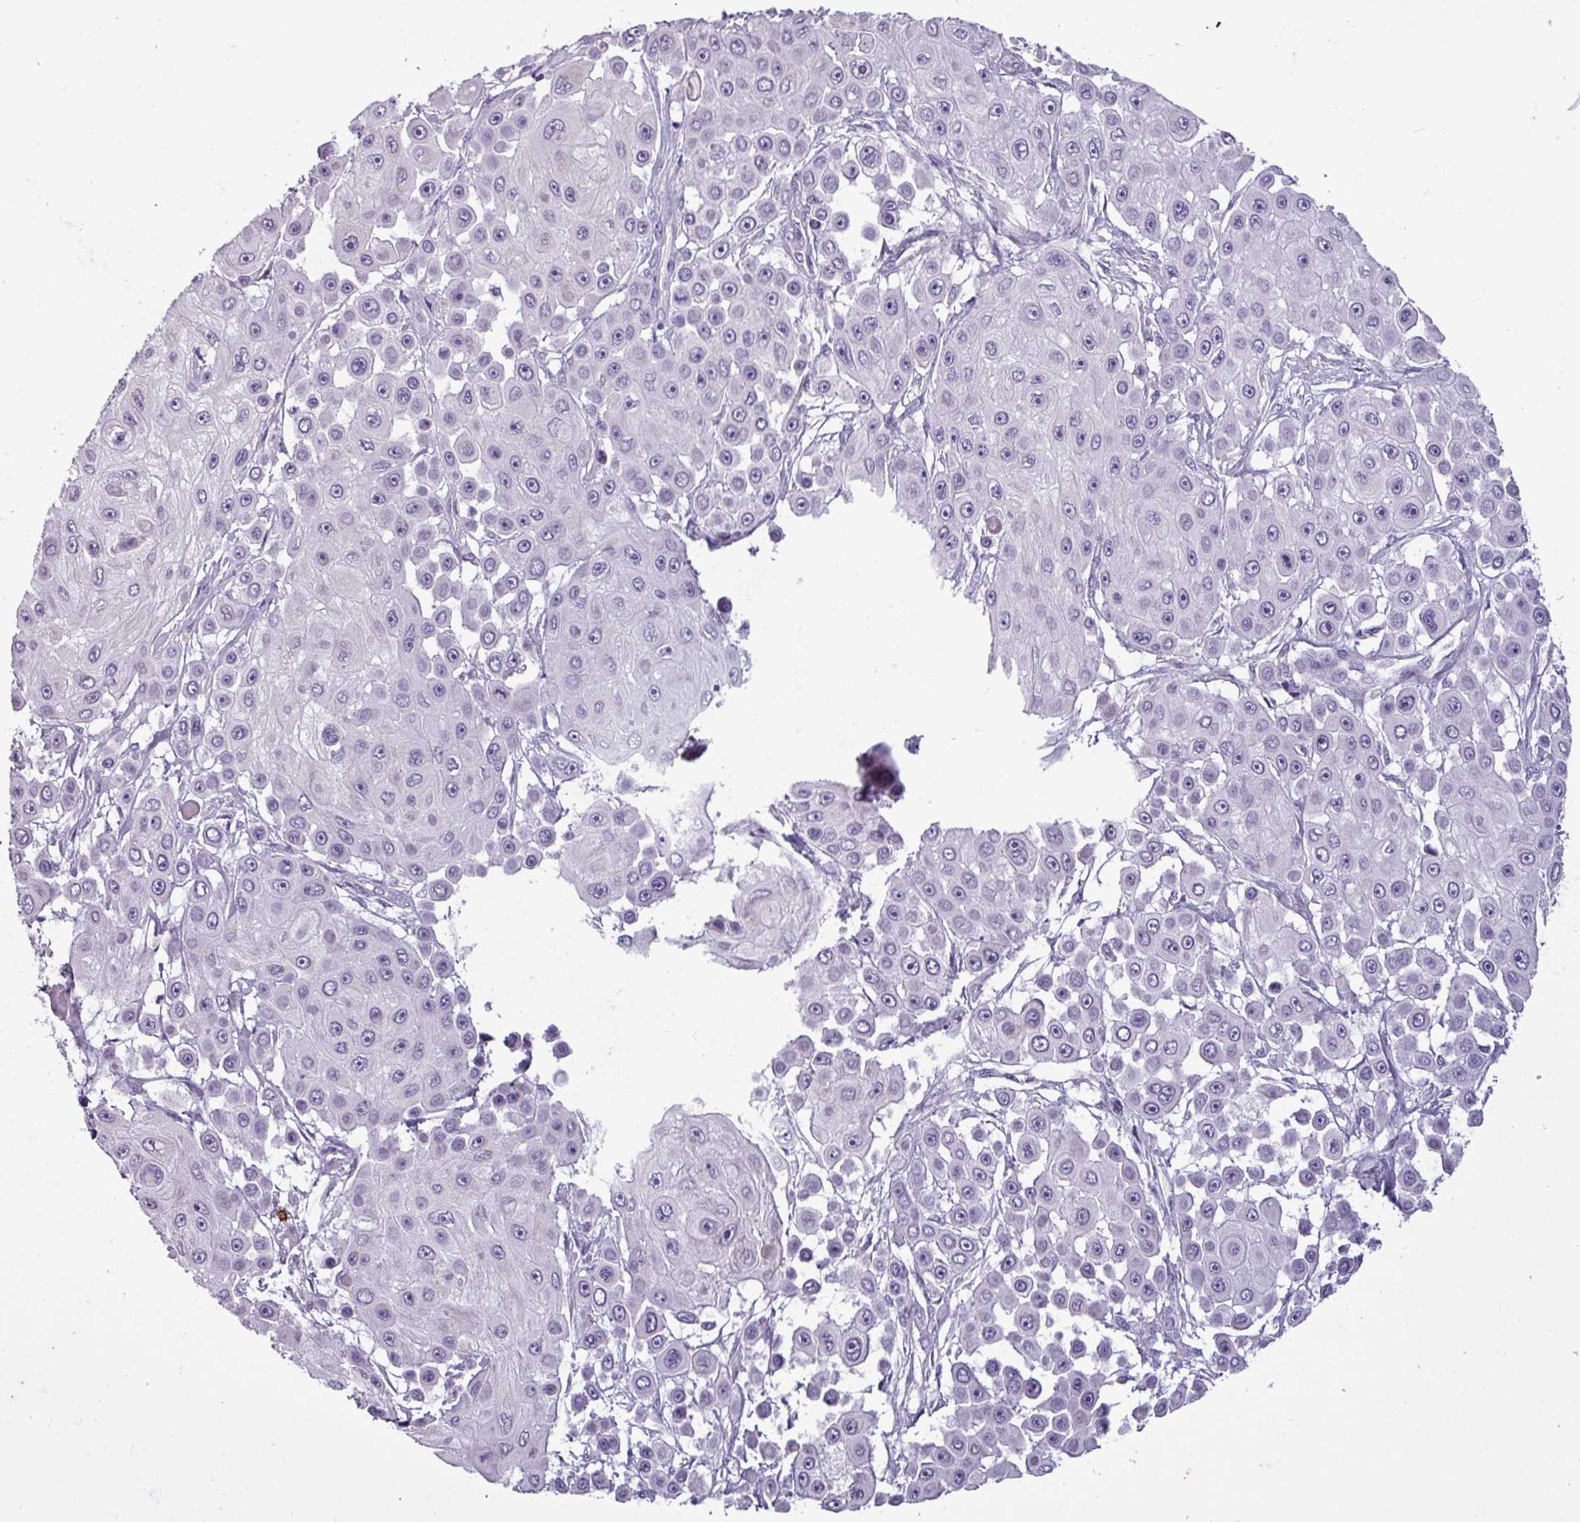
{"staining": {"intensity": "negative", "quantity": "none", "location": "none"}, "tissue": "skin cancer", "cell_type": "Tumor cells", "image_type": "cancer", "snomed": [{"axis": "morphology", "description": "Squamous cell carcinoma, NOS"}, {"axis": "topography", "description": "Skin"}], "caption": "High magnification brightfield microscopy of squamous cell carcinoma (skin) stained with DAB (3,3'-diaminobenzidine) (brown) and counterstained with hematoxylin (blue): tumor cells show no significant positivity. (Immunohistochemistry, brightfield microscopy, high magnification).", "gene": "CD8A", "patient": {"sex": "male", "age": 67}}